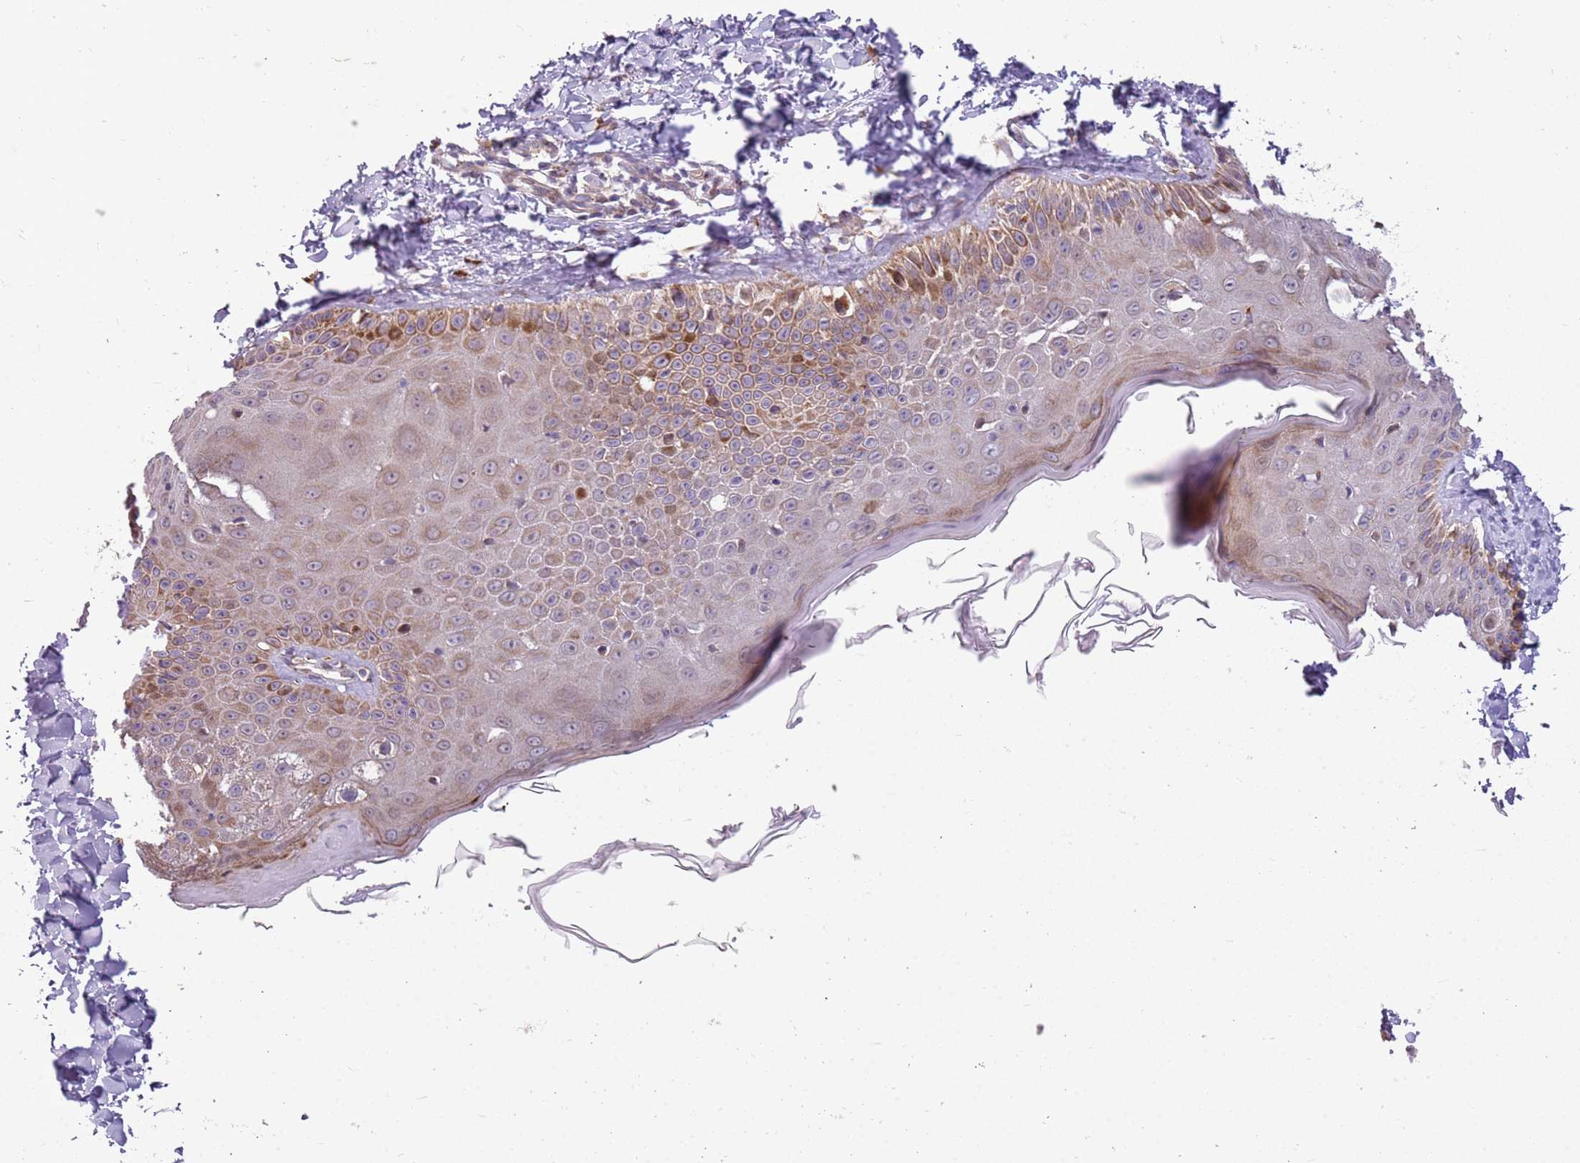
{"staining": {"intensity": "weak", "quantity": "<25%", "location": "cytoplasmic/membranous"}, "tissue": "skin", "cell_type": "Fibroblasts", "image_type": "normal", "snomed": [{"axis": "morphology", "description": "Normal tissue, NOS"}, {"axis": "topography", "description": "Skin"}], "caption": "Immunohistochemistry (IHC) of normal human skin exhibits no expression in fibroblasts.", "gene": "PVRIG", "patient": {"sex": "male", "age": 52}}